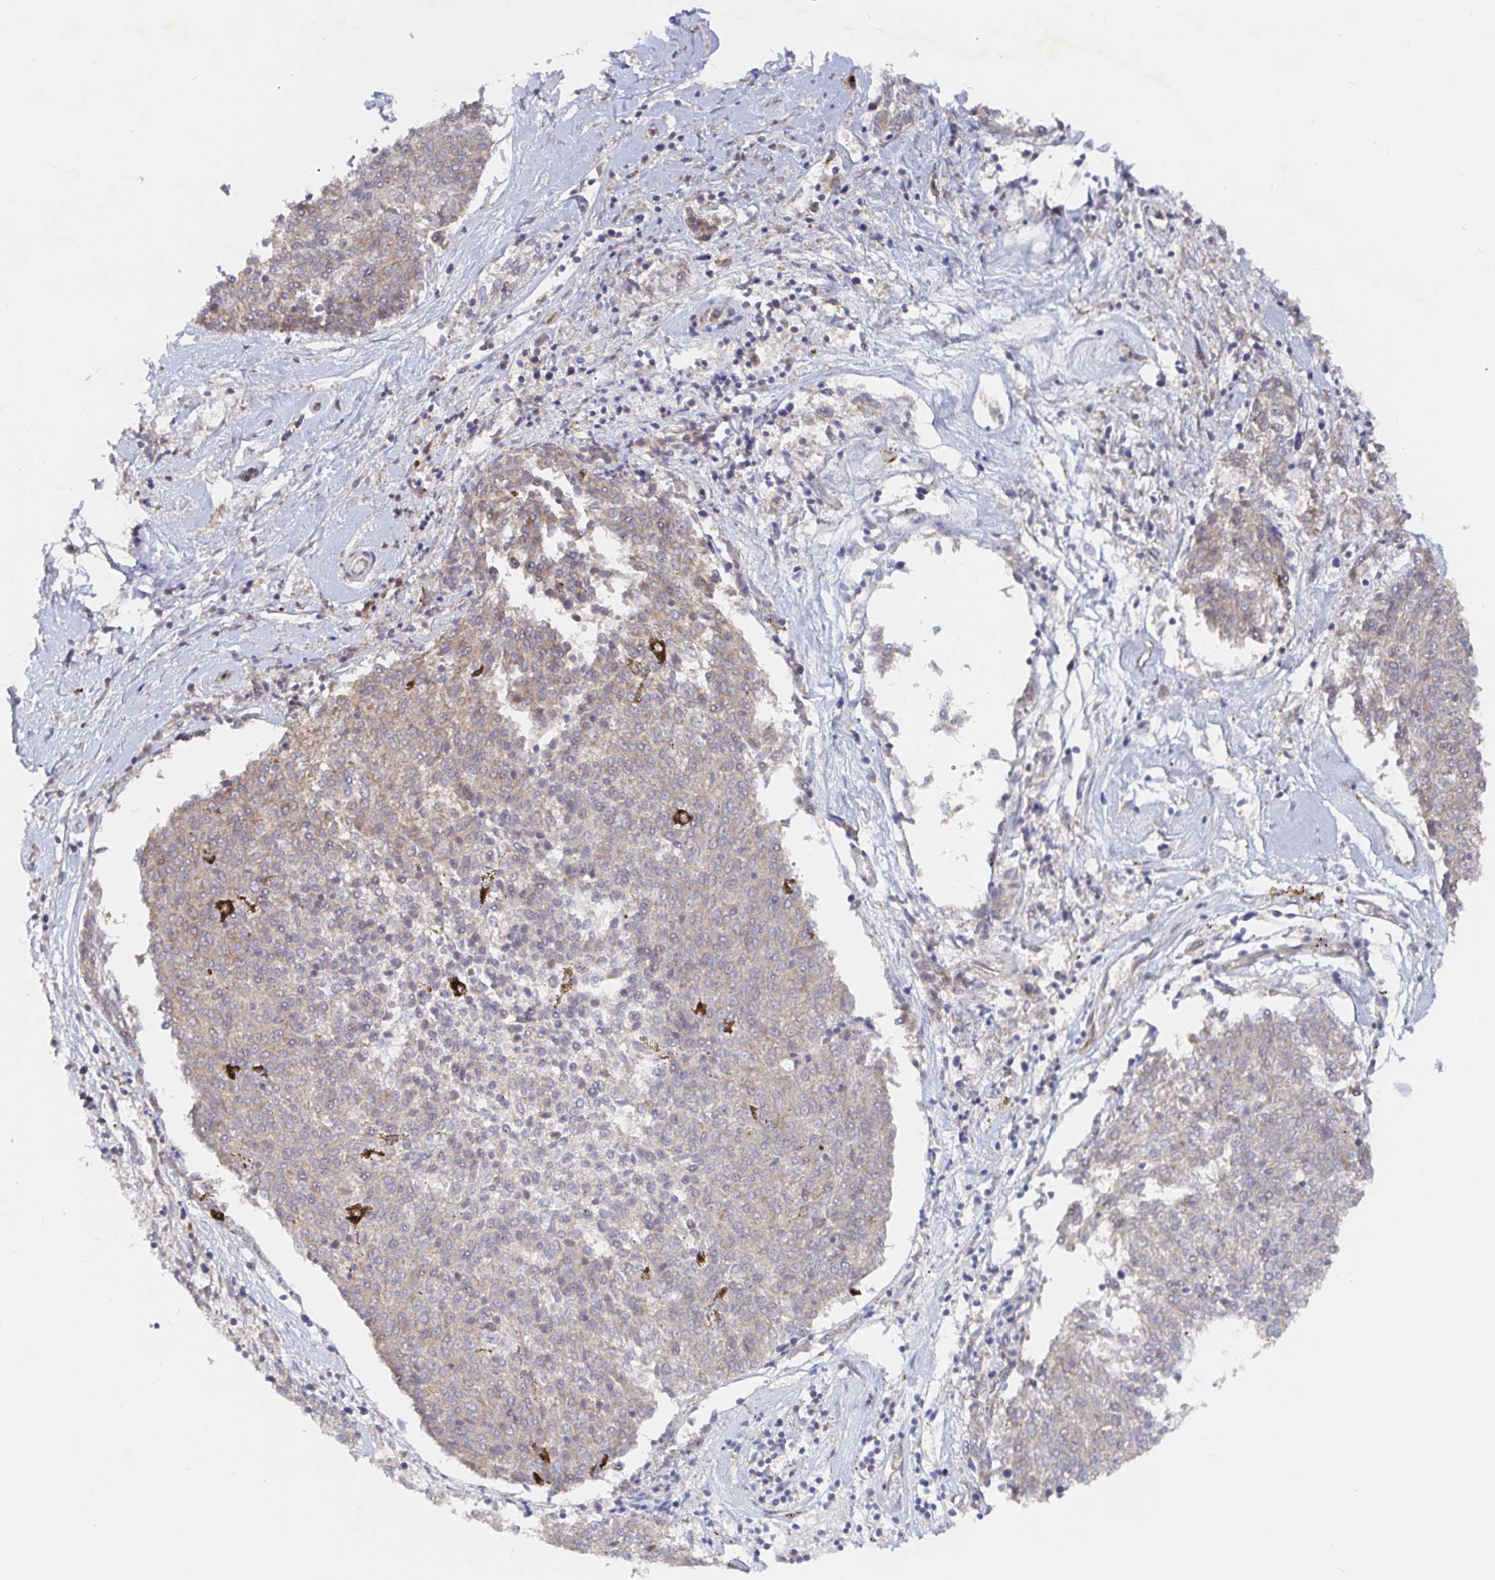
{"staining": {"intensity": "weak", "quantity": "25%-75%", "location": "cytoplasmic/membranous"}, "tissue": "melanoma", "cell_type": "Tumor cells", "image_type": "cancer", "snomed": [{"axis": "morphology", "description": "Malignant melanoma, NOS"}, {"axis": "topography", "description": "Skin"}], "caption": "Immunohistochemistry histopathology image of melanoma stained for a protein (brown), which demonstrates low levels of weak cytoplasmic/membranous positivity in approximately 25%-75% of tumor cells.", "gene": "IRAK2", "patient": {"sex": "female", "age": 72}}